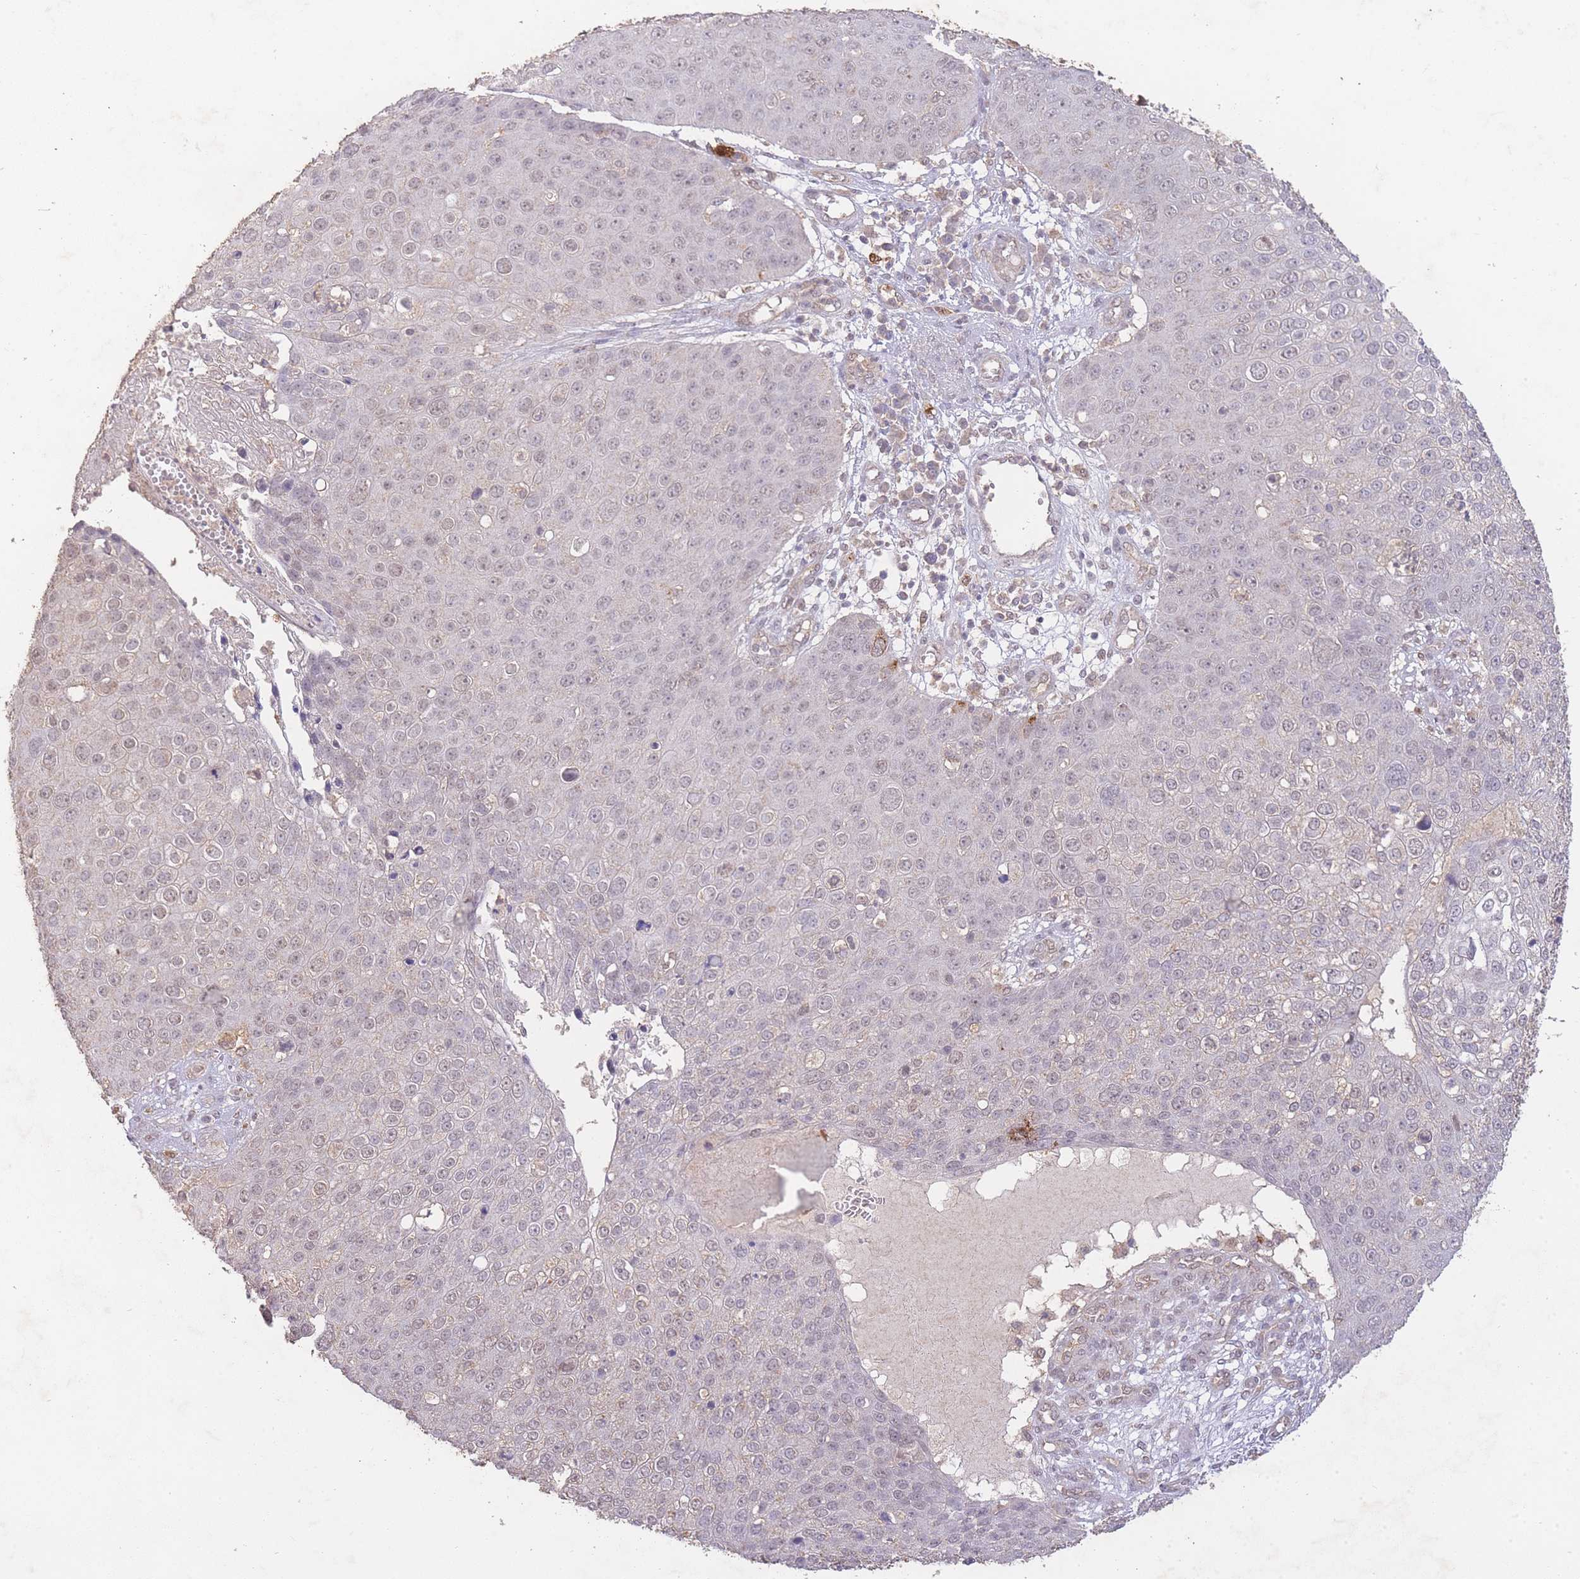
{"staining": {"intensity": "negative", "quantity": "none", "location": "none"}, "tissue": "skin cancer", "cell_type": "Tumor cells", "image_type": "cancer", "snomed": [{"axis": "morphology", "description": "Squamous cell carcinoma, NOS"}, {"axis": "topography", "description": "Skin"}], "caption": "Skin squamous cell carcinoma was stained to show a protein in brown. There is no significant expression in tumor cells. (DAB immunohistochemistry, high magnification).", "gene": "RNF144B", "patient": {"sex": "male", "age": 71}}